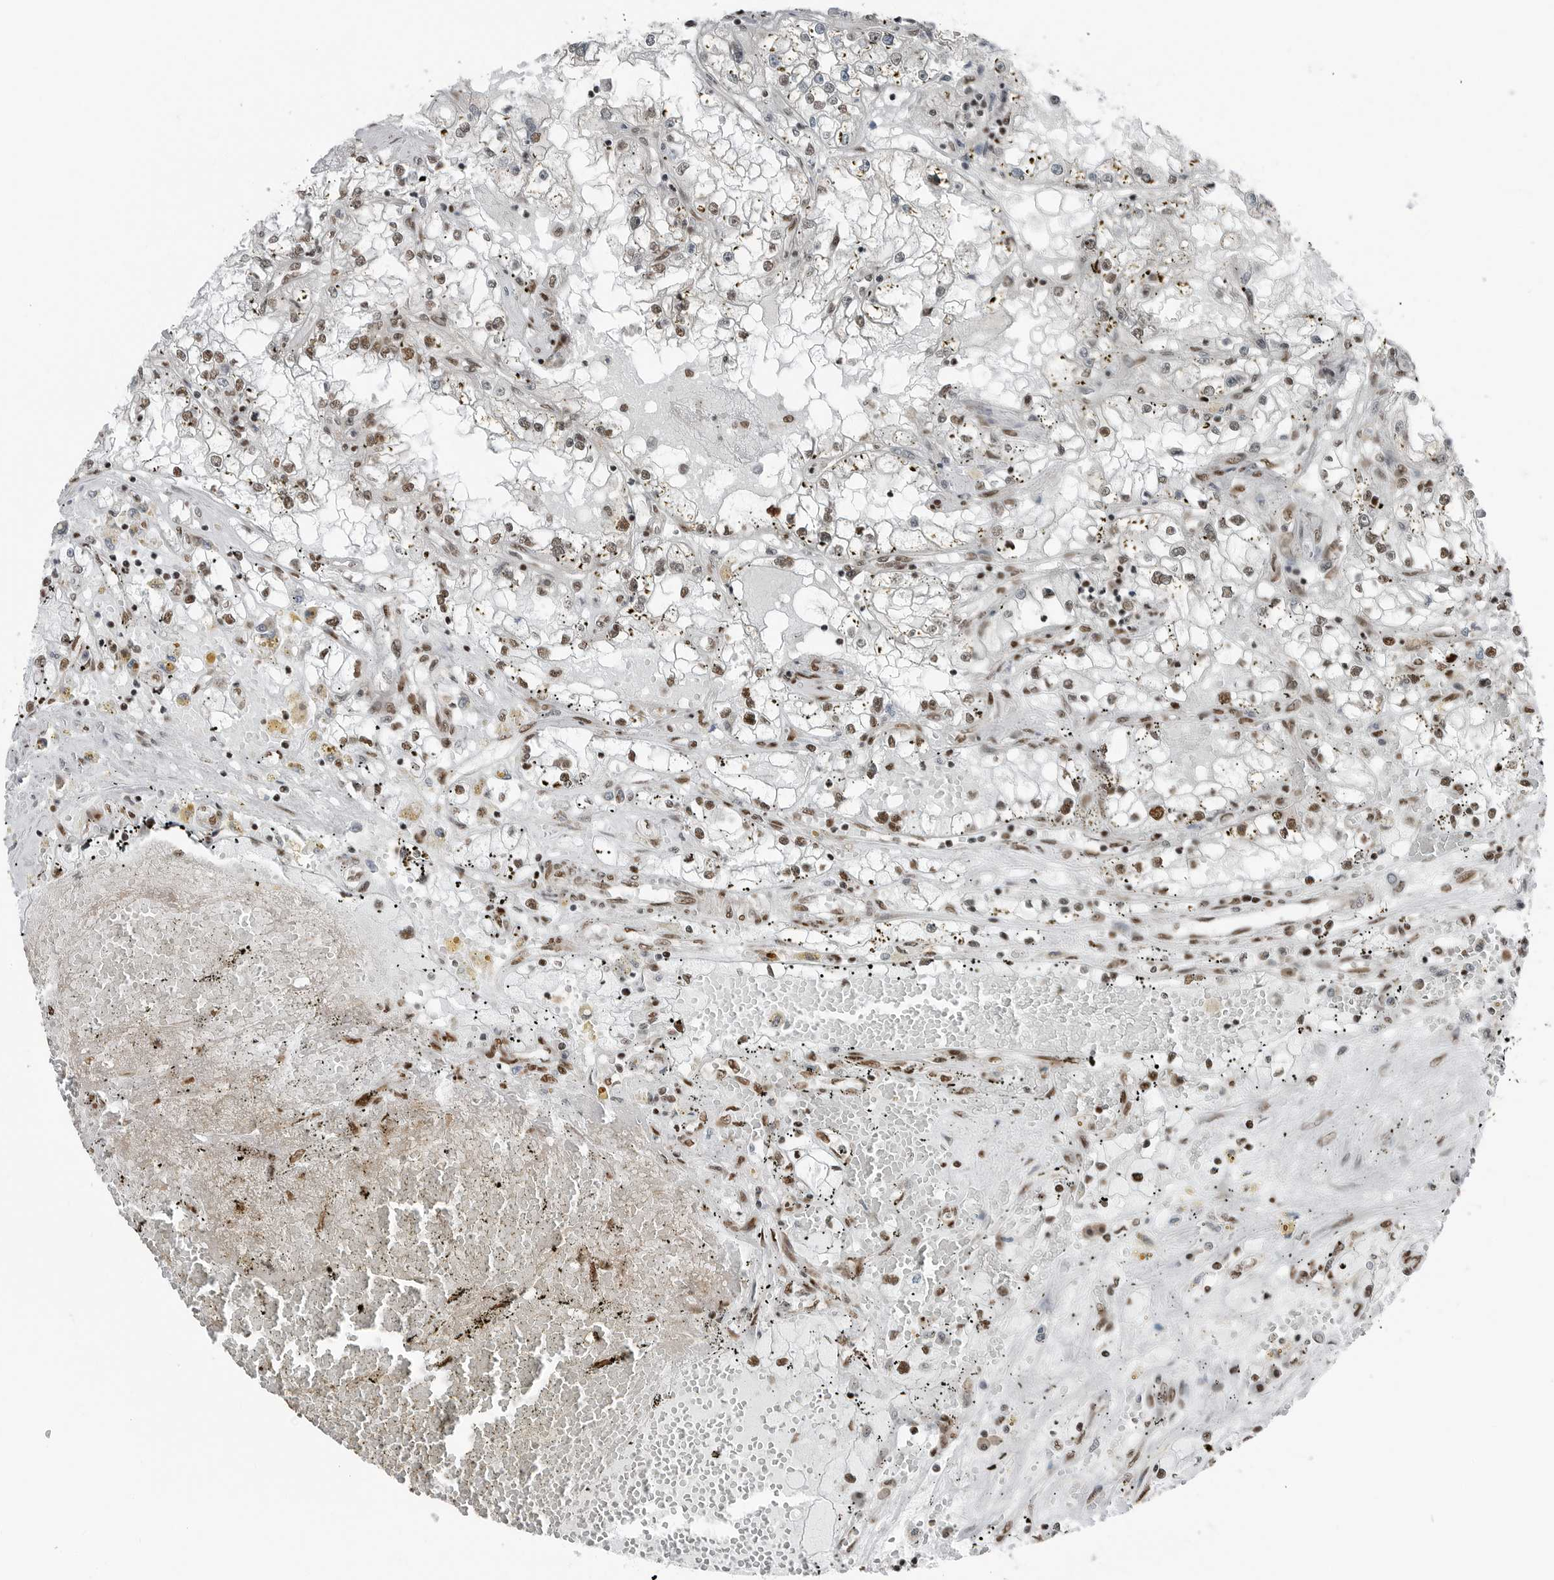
{"staining": {"intensity": "moderate", "quantity": ">75%", "location": "nuclear"}, "tissue": "renal cancer", "cell_type": "Tumor cells", "image_type": "cancer", "snomed": [{"axis": "morphology", "description": "Adenocarcinoma, NOS"}, {"axis": "topography", "description": "Kidney"}], "caption": "Immunohistochemistry (DAB (3,3'-diaminobenzidine)) staining of renal cancer (adenocarcinoma) demonstrates moderate nuclear protein positivity in approximately >75% of tumor cells.", "gene": "BLZF1", "patient": {"sex": "male", "age": 56}}